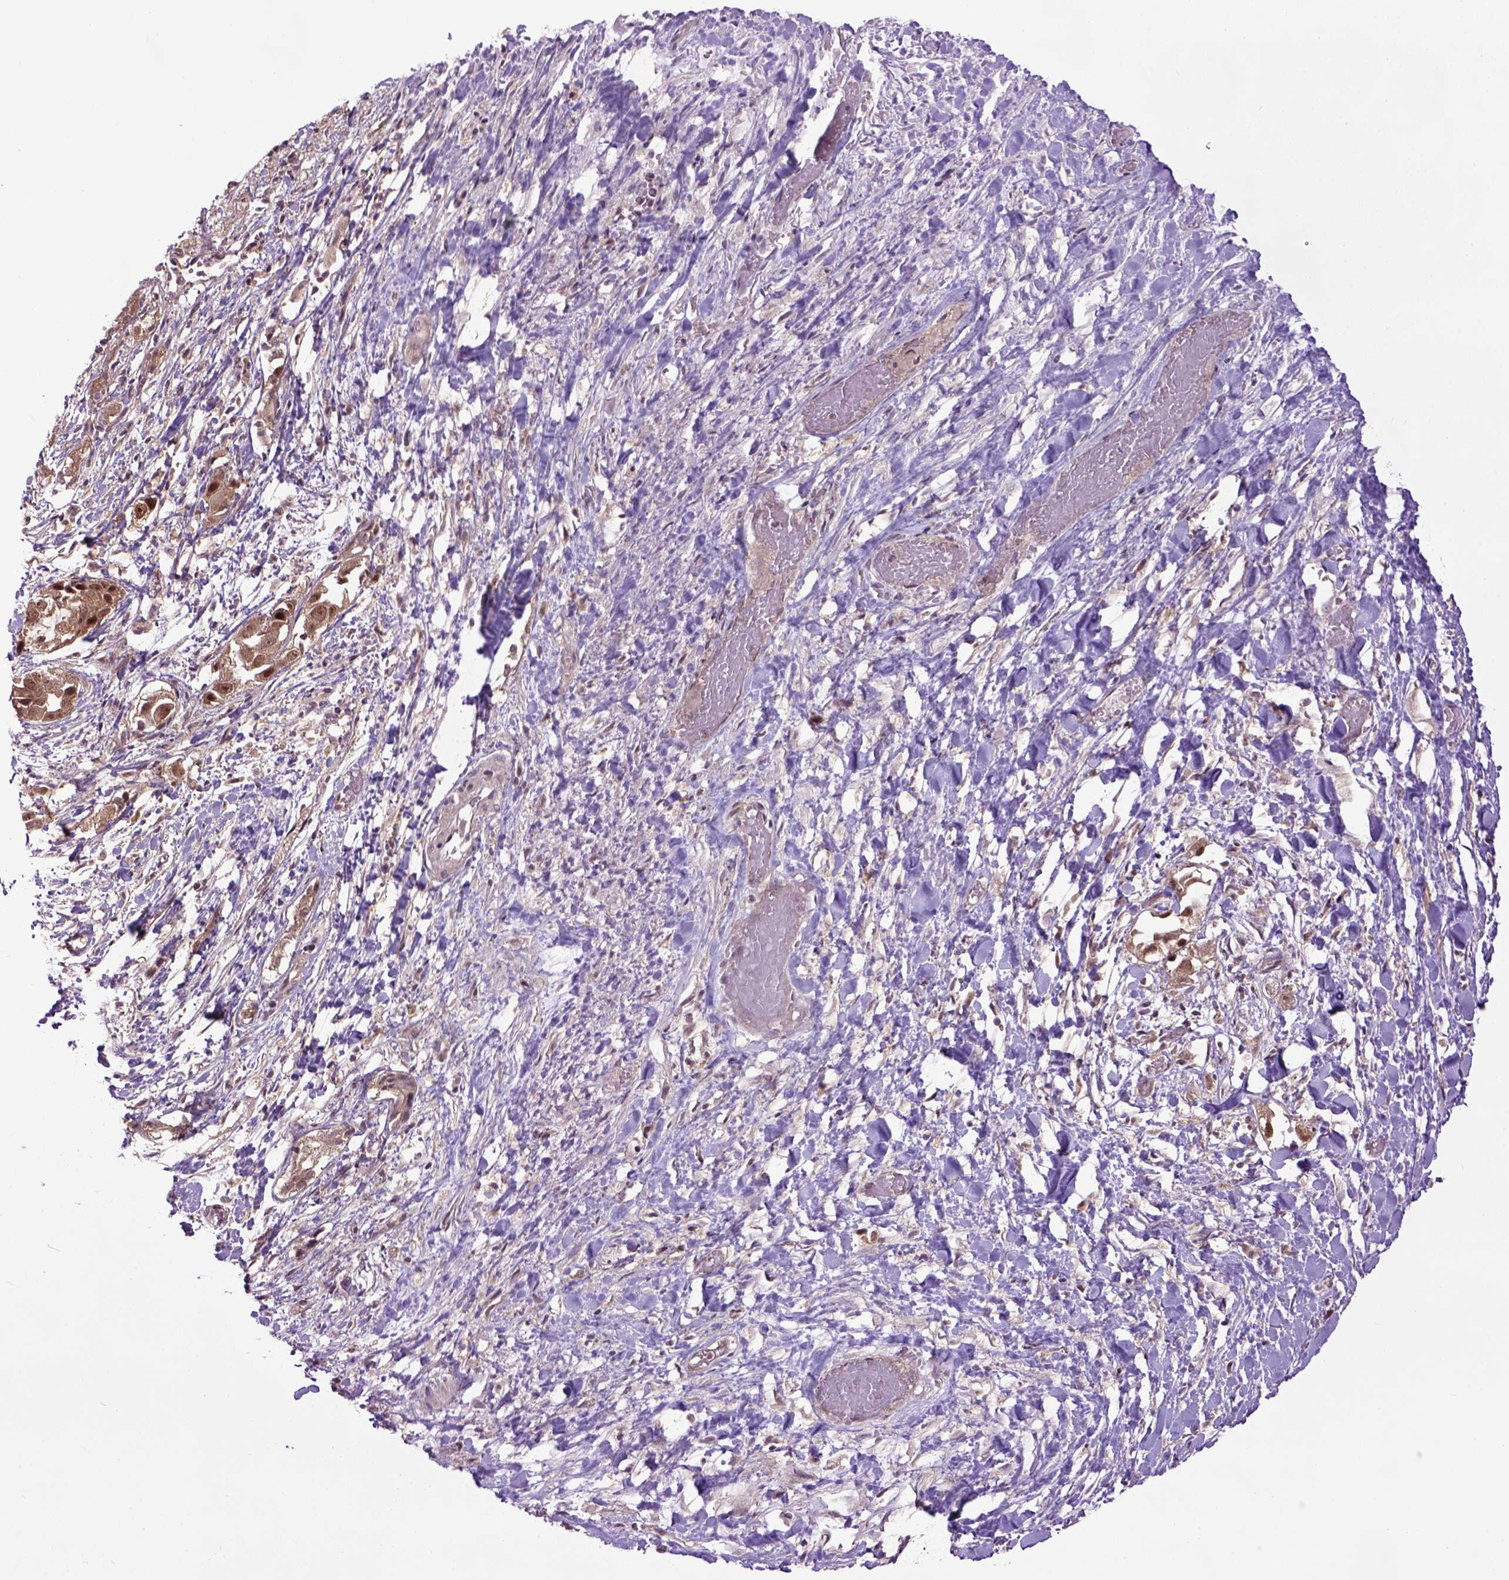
{"staining": {"intensity": "moderate", "quantity": ">75%", "location": "cytoplasmic/membranous,nuclear"}, "tissue": "liver cancer", "cell_type": "Tumor cells", "image_type": "cancer", "snomed": [{"axis": "morphology", "description": "Cholangiocarcinoma"}, {"axis": "topography", "description": "Liver"}], "caption": "Liver cancer (cholangiocarcinoma) stained with a brown dye reveals moderate cytoplasmic/membranous and nuclear positive expression in about >75% of tumor cells.", "gene": "WDR48", "patient": {"sex": "female", "age": 52}}